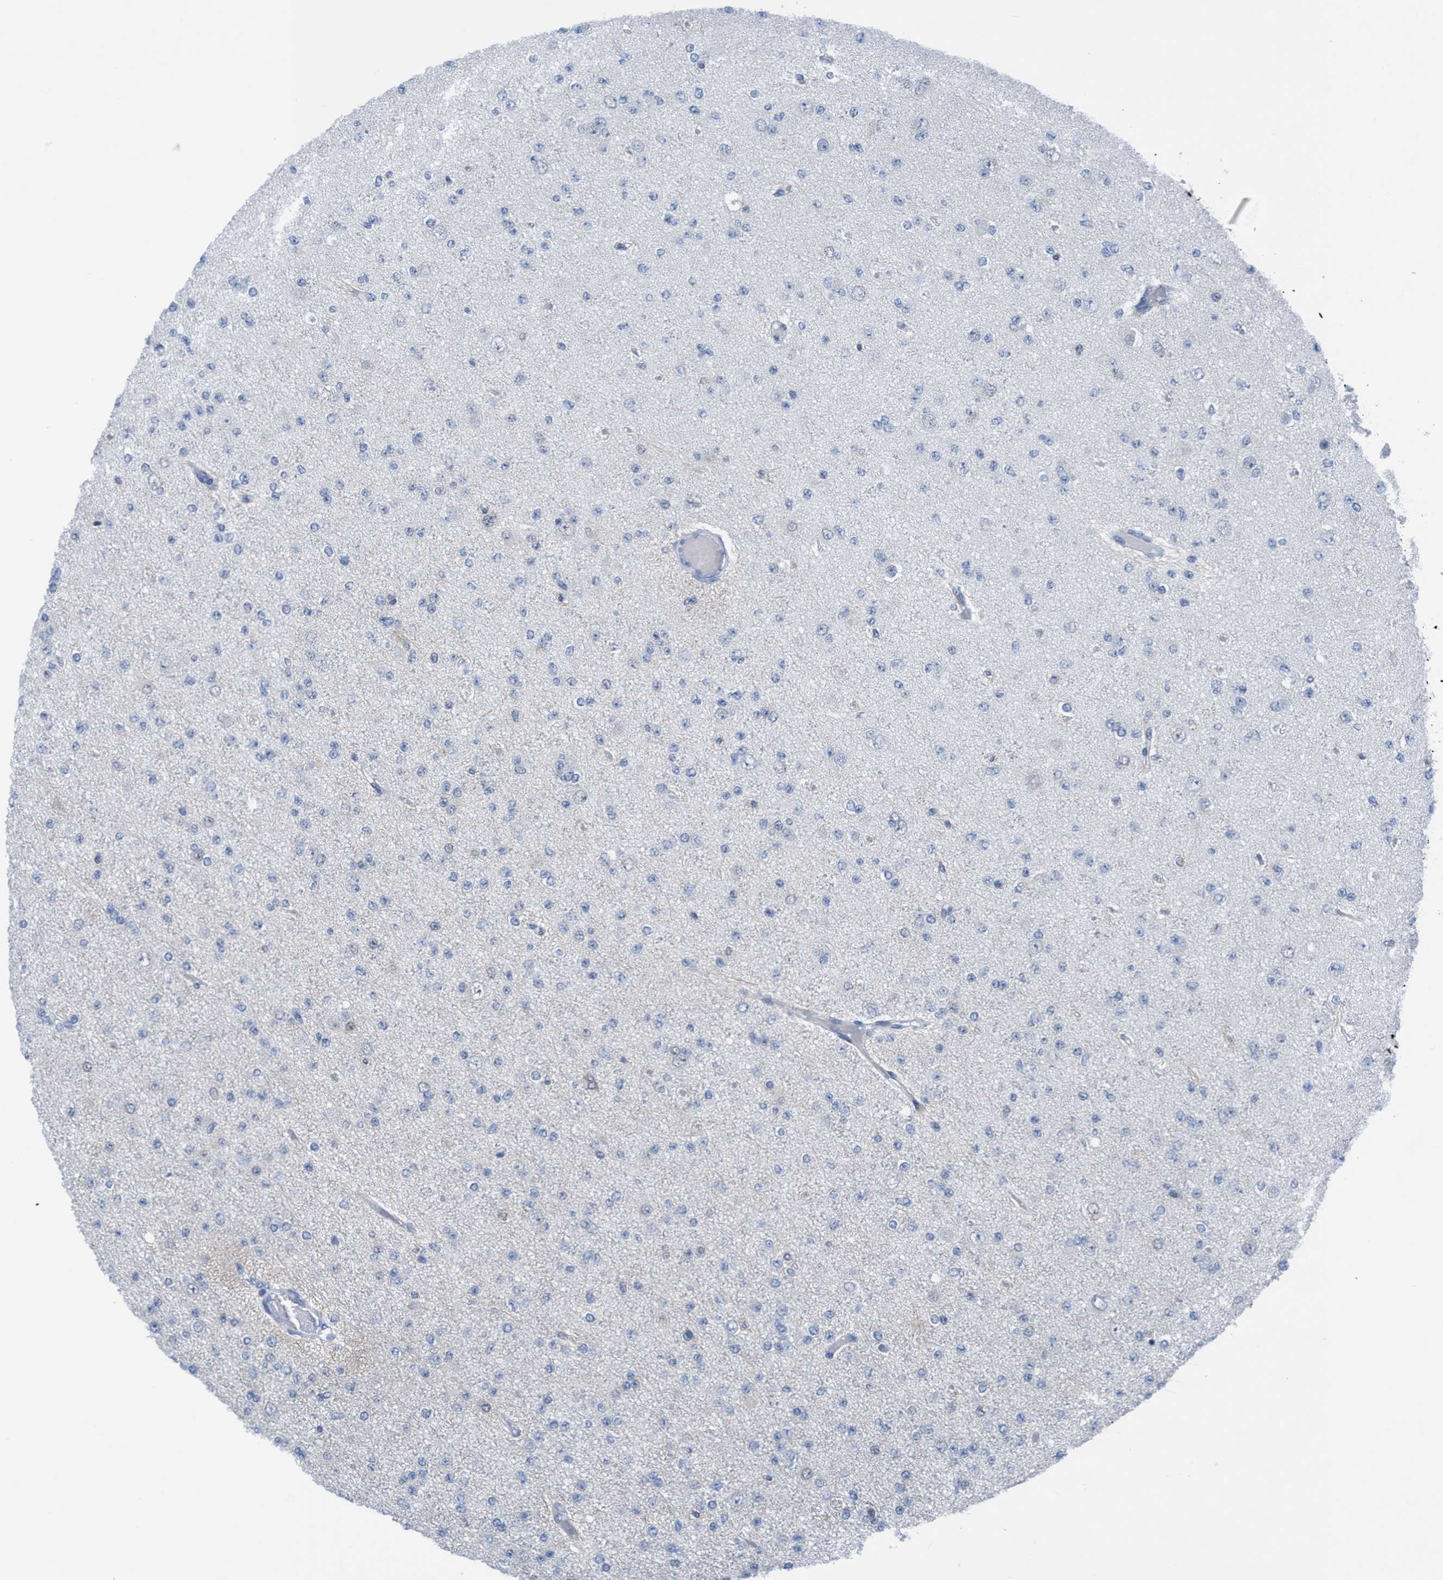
{"staining": {"intensity": "negative", "quantity": "none", "location": "none"}, "tissue": "glioma", "cell_type": "Tumor cells", "image_type": "cancer", "snomed": [{"axis": "morphology", "description": "Glioma, malignant, Low grade"}, {"axis": "topography", "description": "Brain"}], "caption": "The photomicrograph shows no significant positivity in tumor cells of low-grade glioma (malignant). The staining was performed using DAB (3,3'-diaminobenzidine) to visualize the protein expression in brown, while the nuclei were stained in blue with hematoxylin (Magnification: 20x).", "gene": "DNAI1", "patient": {"sex": "female", "age": 22}}